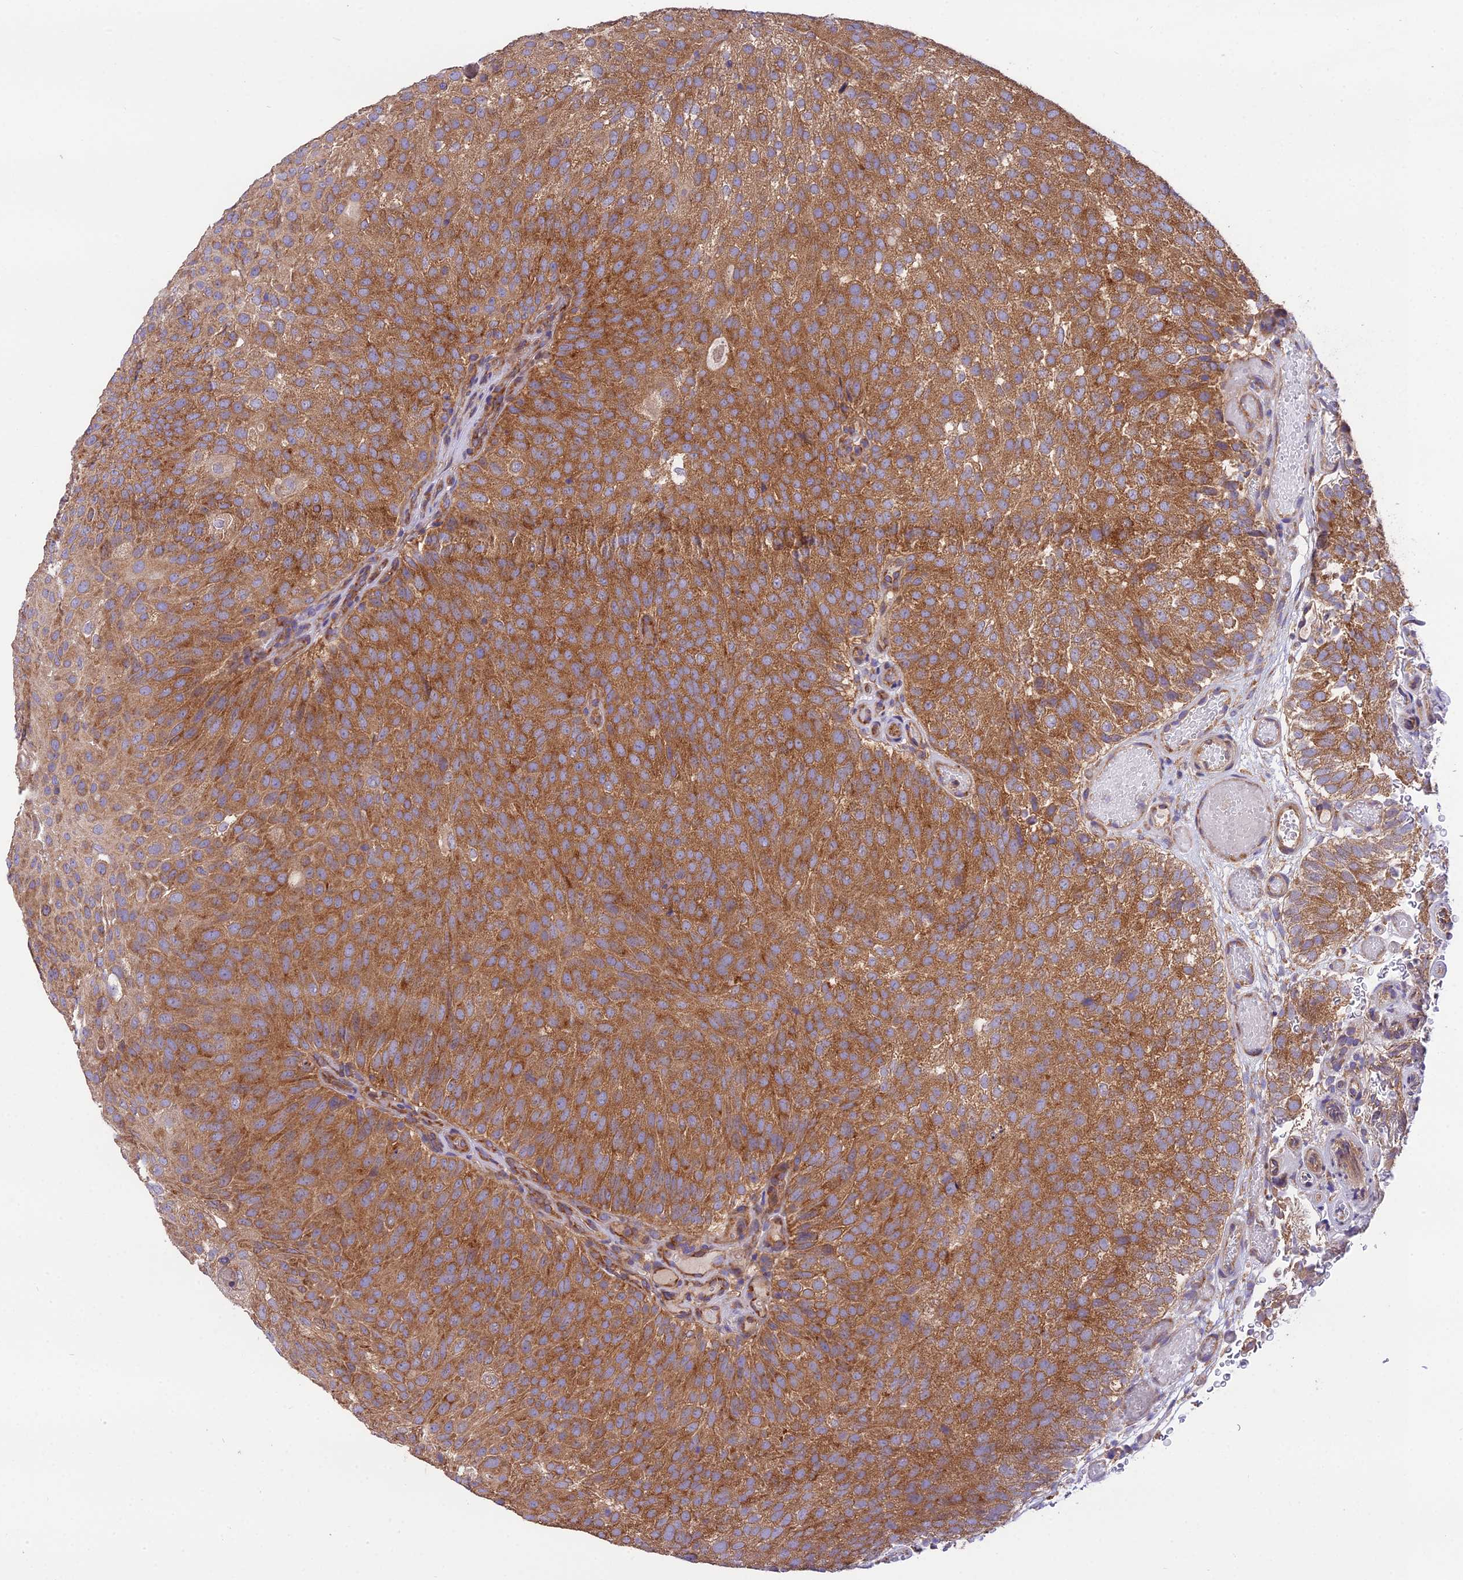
{"staining": {"intensity": "strong", "quantity": ">75%", "location": "cytoplasmic/membranous"}, "tissue": "urothelial cancer", "cell_type": "Tumor cells", "image_type": "cancer", "snomed": [{"axis": "morphology", "description": "Urothelial carcinoma, Low grade"}, {"axis": "topography", "description": "Urinary bladder"}], "caption": "DAB immunohistochemical staining of human urothelial cancer exhibits strong cytoplasmic/membranous protein staining in approximately >75% of tumor cells.", "gene": "BLOC1S4", "patient": {"sex": "male", "age": 78}}